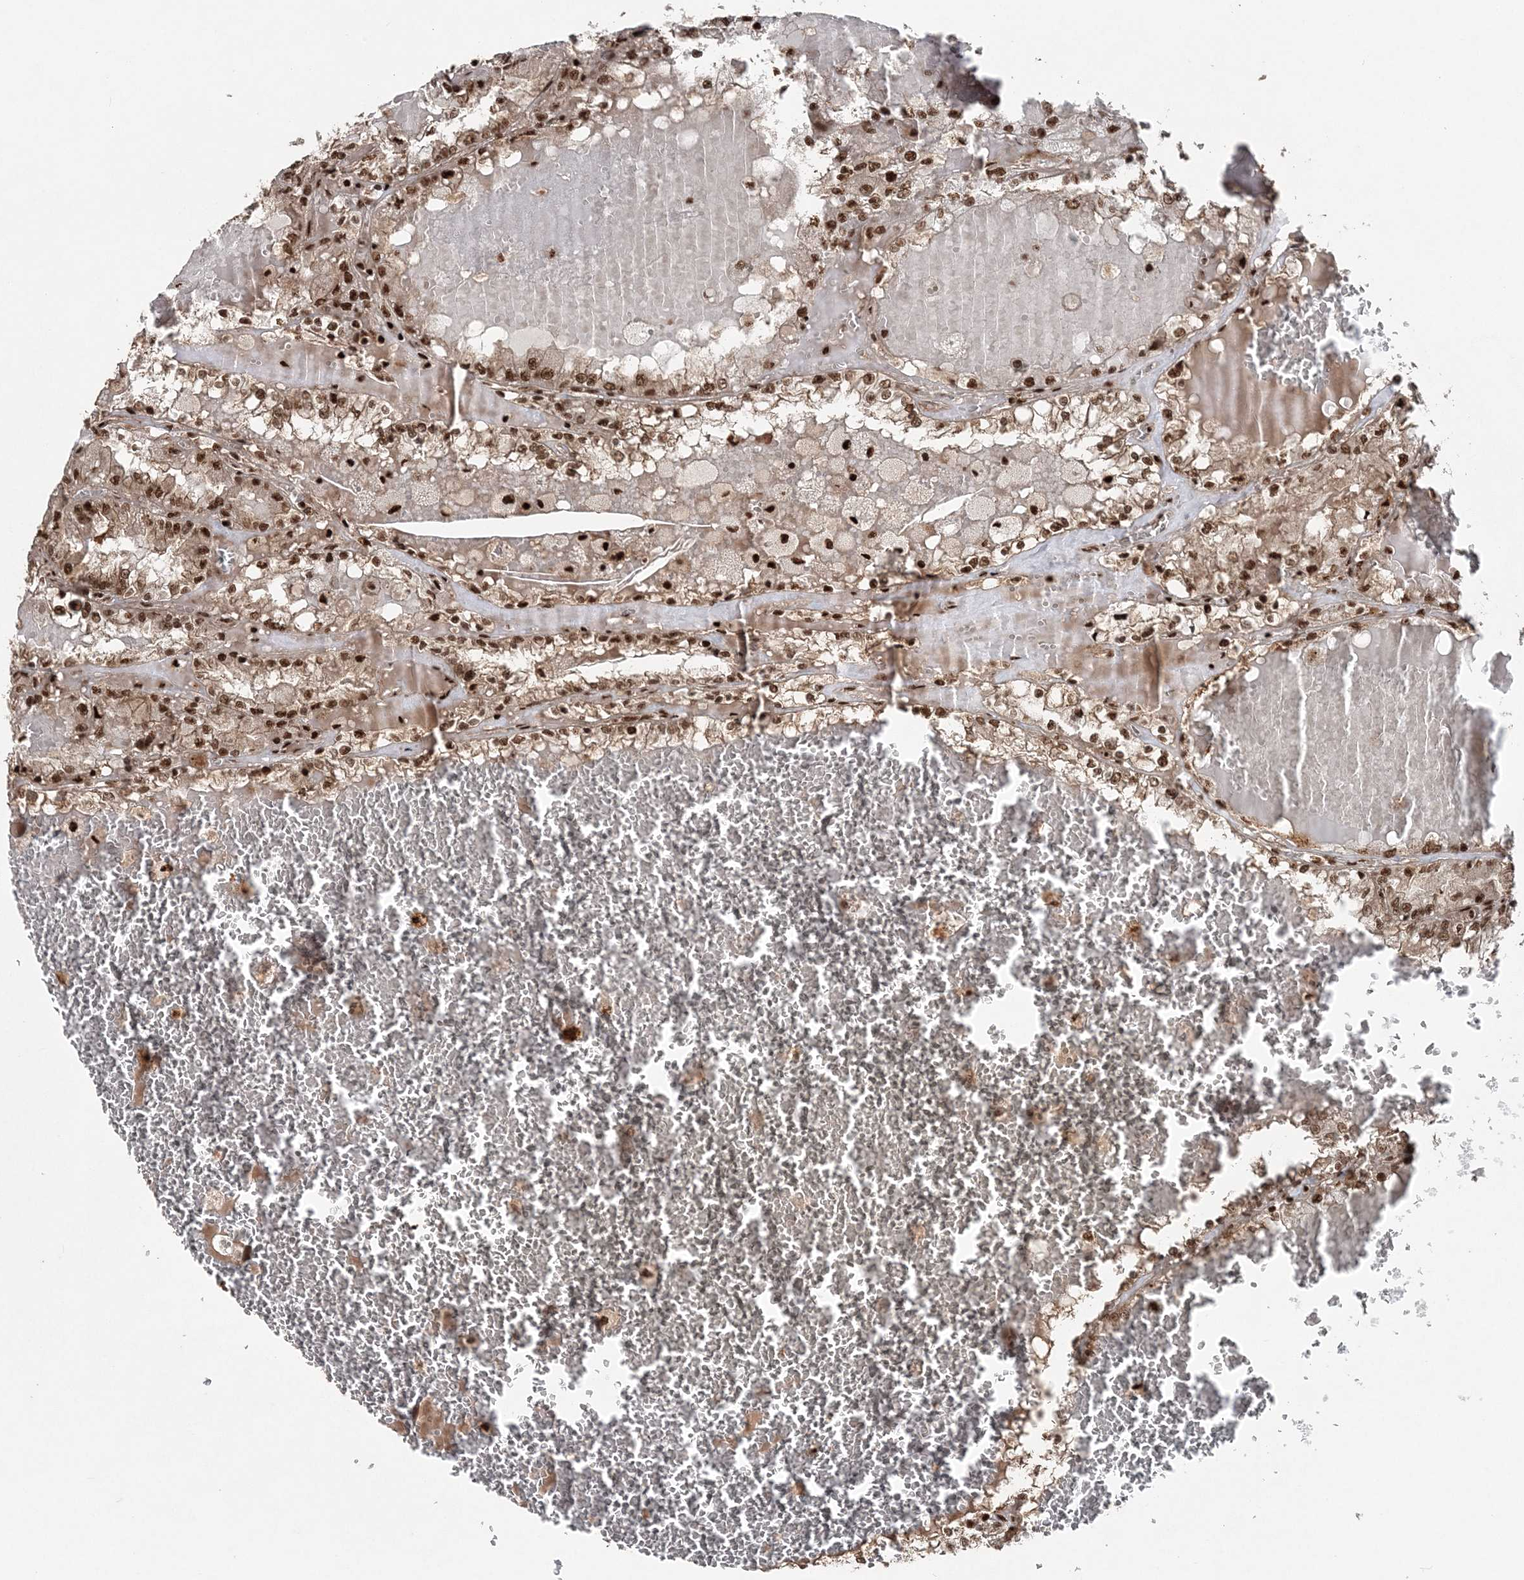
{"staining": {"intensity": "strong", "quantity": ">75%", "location": "nuclear"}, "tissue": "renal cancer", "cell_type": "Tumor cells", "image_type": "cancer", "snomed": [{"axis": "morphology", "description": "Adenocarcinoma, NOS"}, {"axis": "topography", "description": "Kidney"}], "caption": "Immunohistochemical staining of human renal adenocarcinoma exhibits high levels of strong nuclear protein staining in about >75% of tumor cells.", "gene": "EXOSC8", "patient": {"sex": "female", "age": 56}}